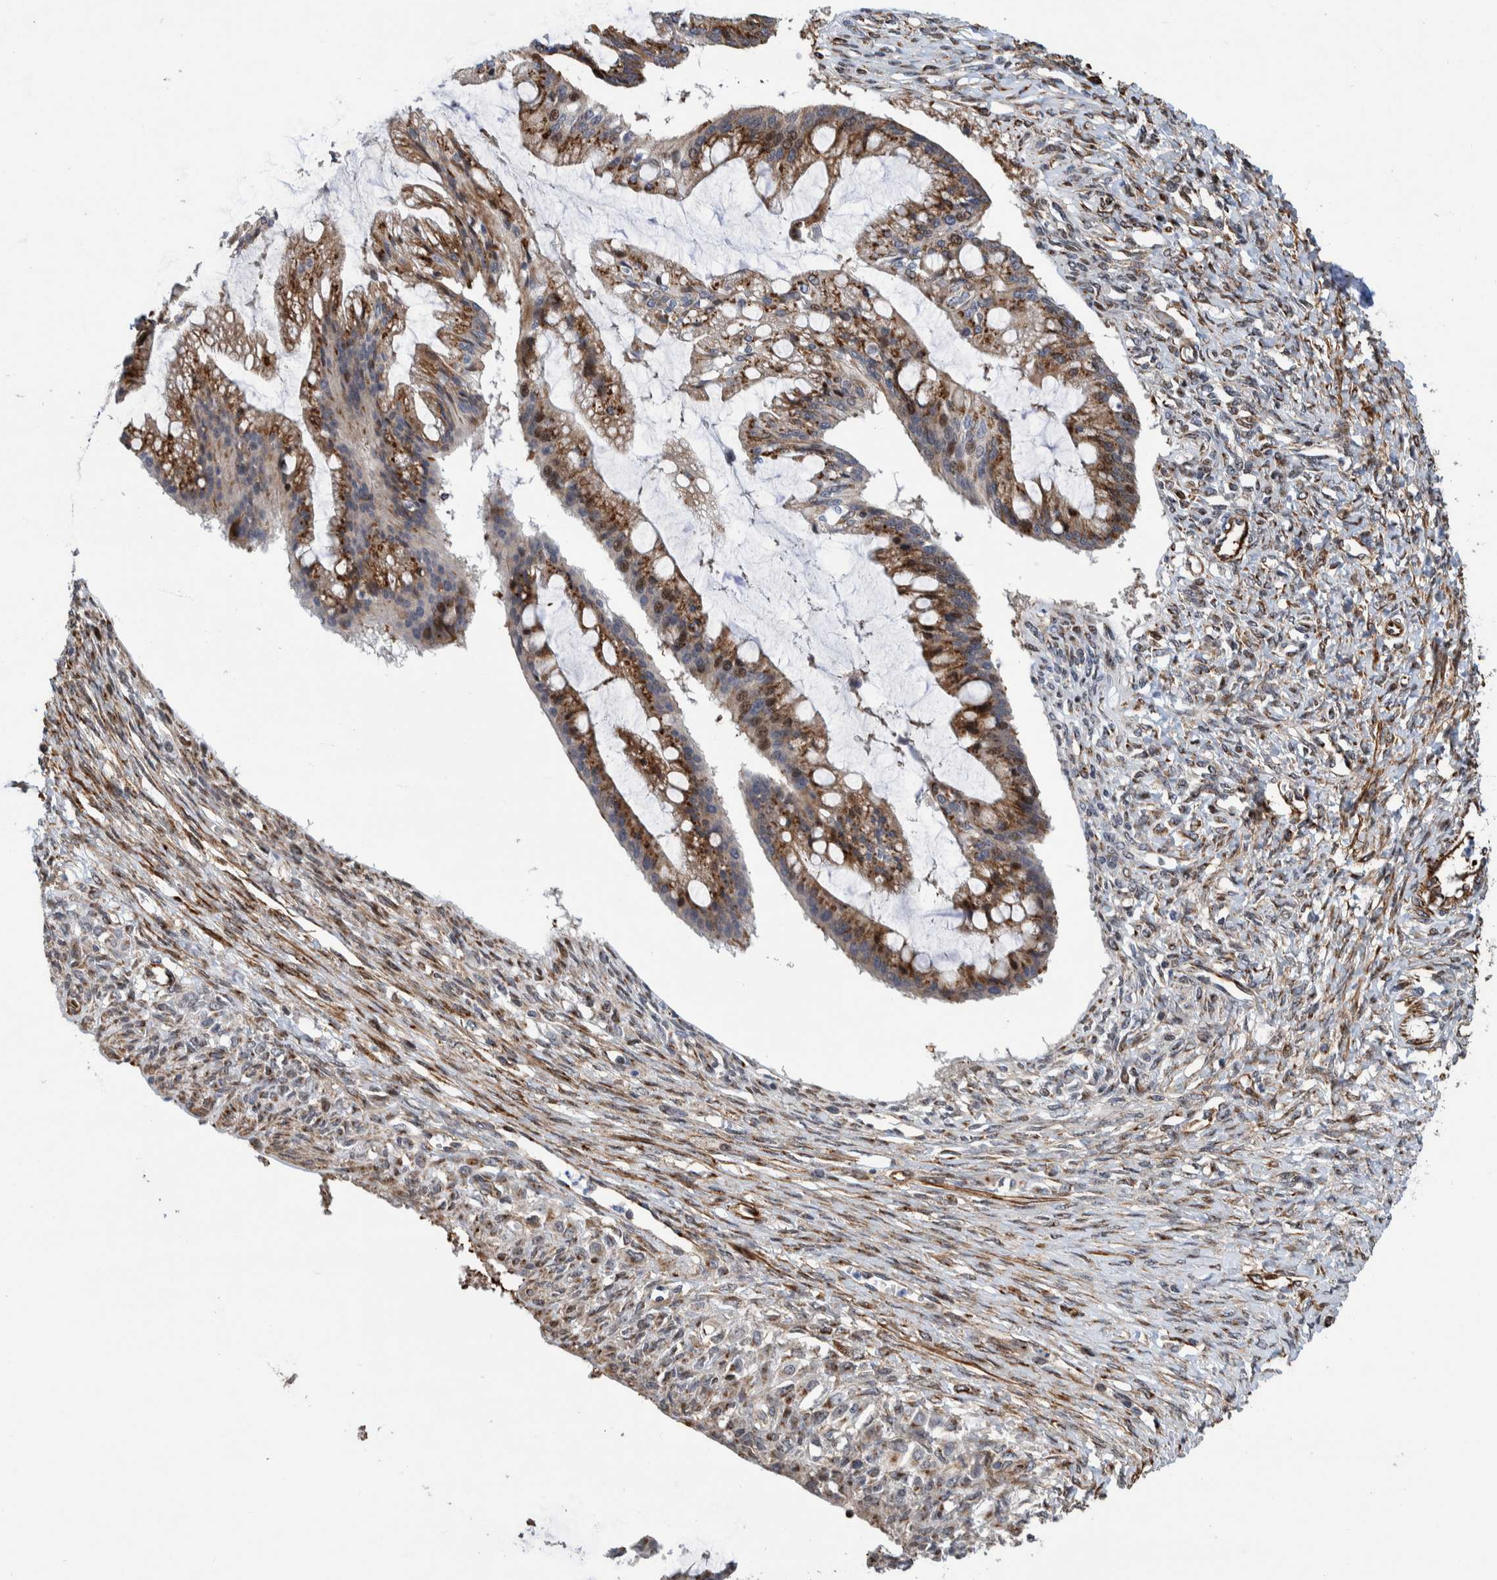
{"staining": {"intensity": "moderate", "quantity": ">75%", "location": "cytoplasmic/membranous,nuclear"}, "tissue": "ovarian cancer", "cell_type": "Tumor cells", "image_type": "cancer", "snomed": [{"axis": "morphology", "description": "Cystadenocarcinoma, mucinous, NOS"}, {"axis": "topography", "description": "Ovary"}], "caption": "Approximately >75% of tumor cells in ovarian cancer (mucinous cystadenocarcinoma) show moderate cytoplasmic/membranous and nuclear protein staining as visualized by brown immunohistochemical staining.", "gene": "CCDC57", "patient": {"sex": "female", "age": 73}}